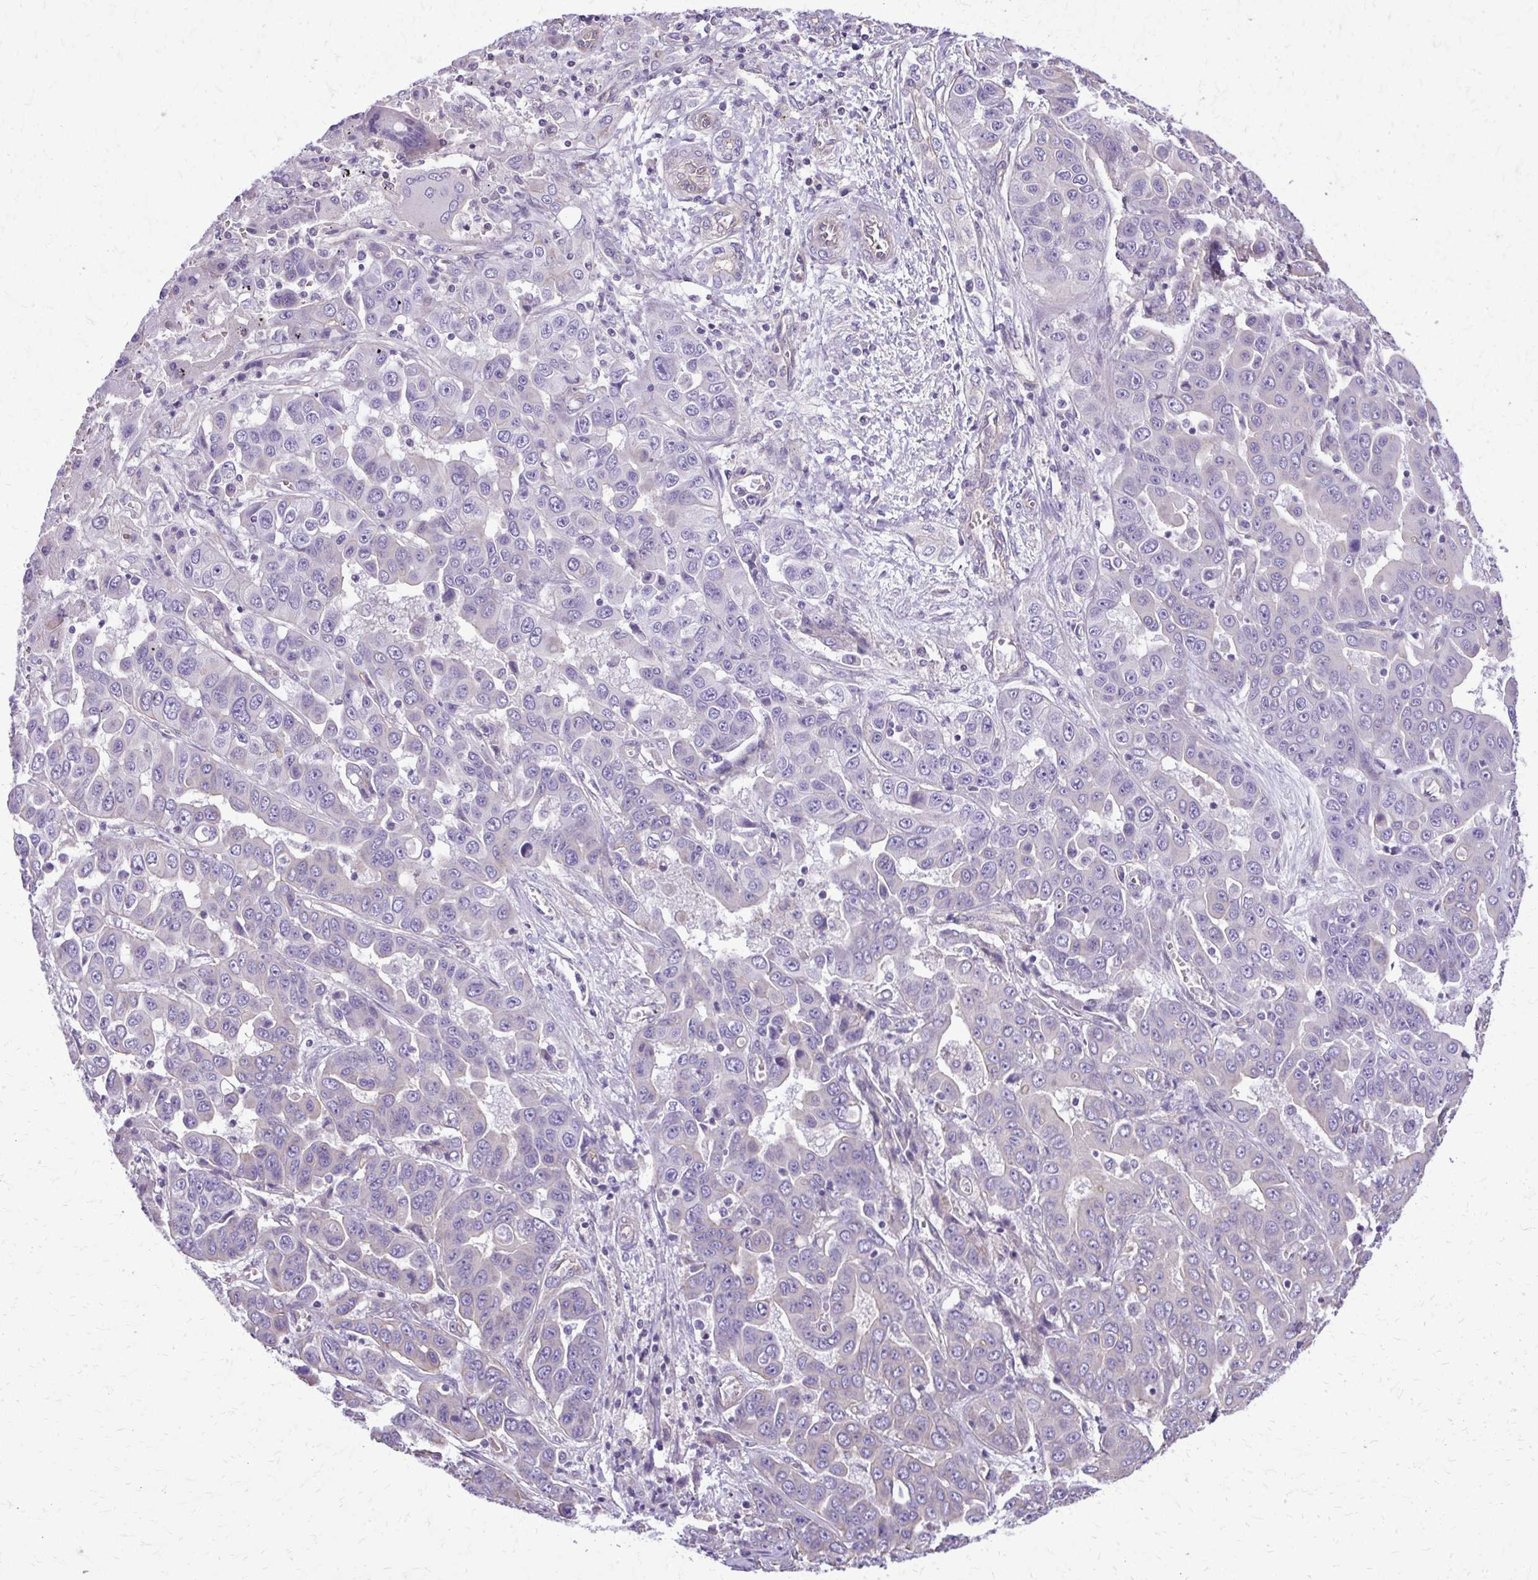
{"staining": {"intensity": "negative", "quantity": "none", "location": "none"}, "tissue": "liver cancer", "cell_type": "Tumor cells", "image_type": "cancer", "snomed": [{"axis": "morphology", "description": "Cholangiocarcinoma"}, {"axis": "topography", "description": "Liver"}], "caption": "There is no significant positivity in tumor cells of liver cancer.", "gene": "RUNDC3B", "patient": {"sex": "female", "age": 52}}